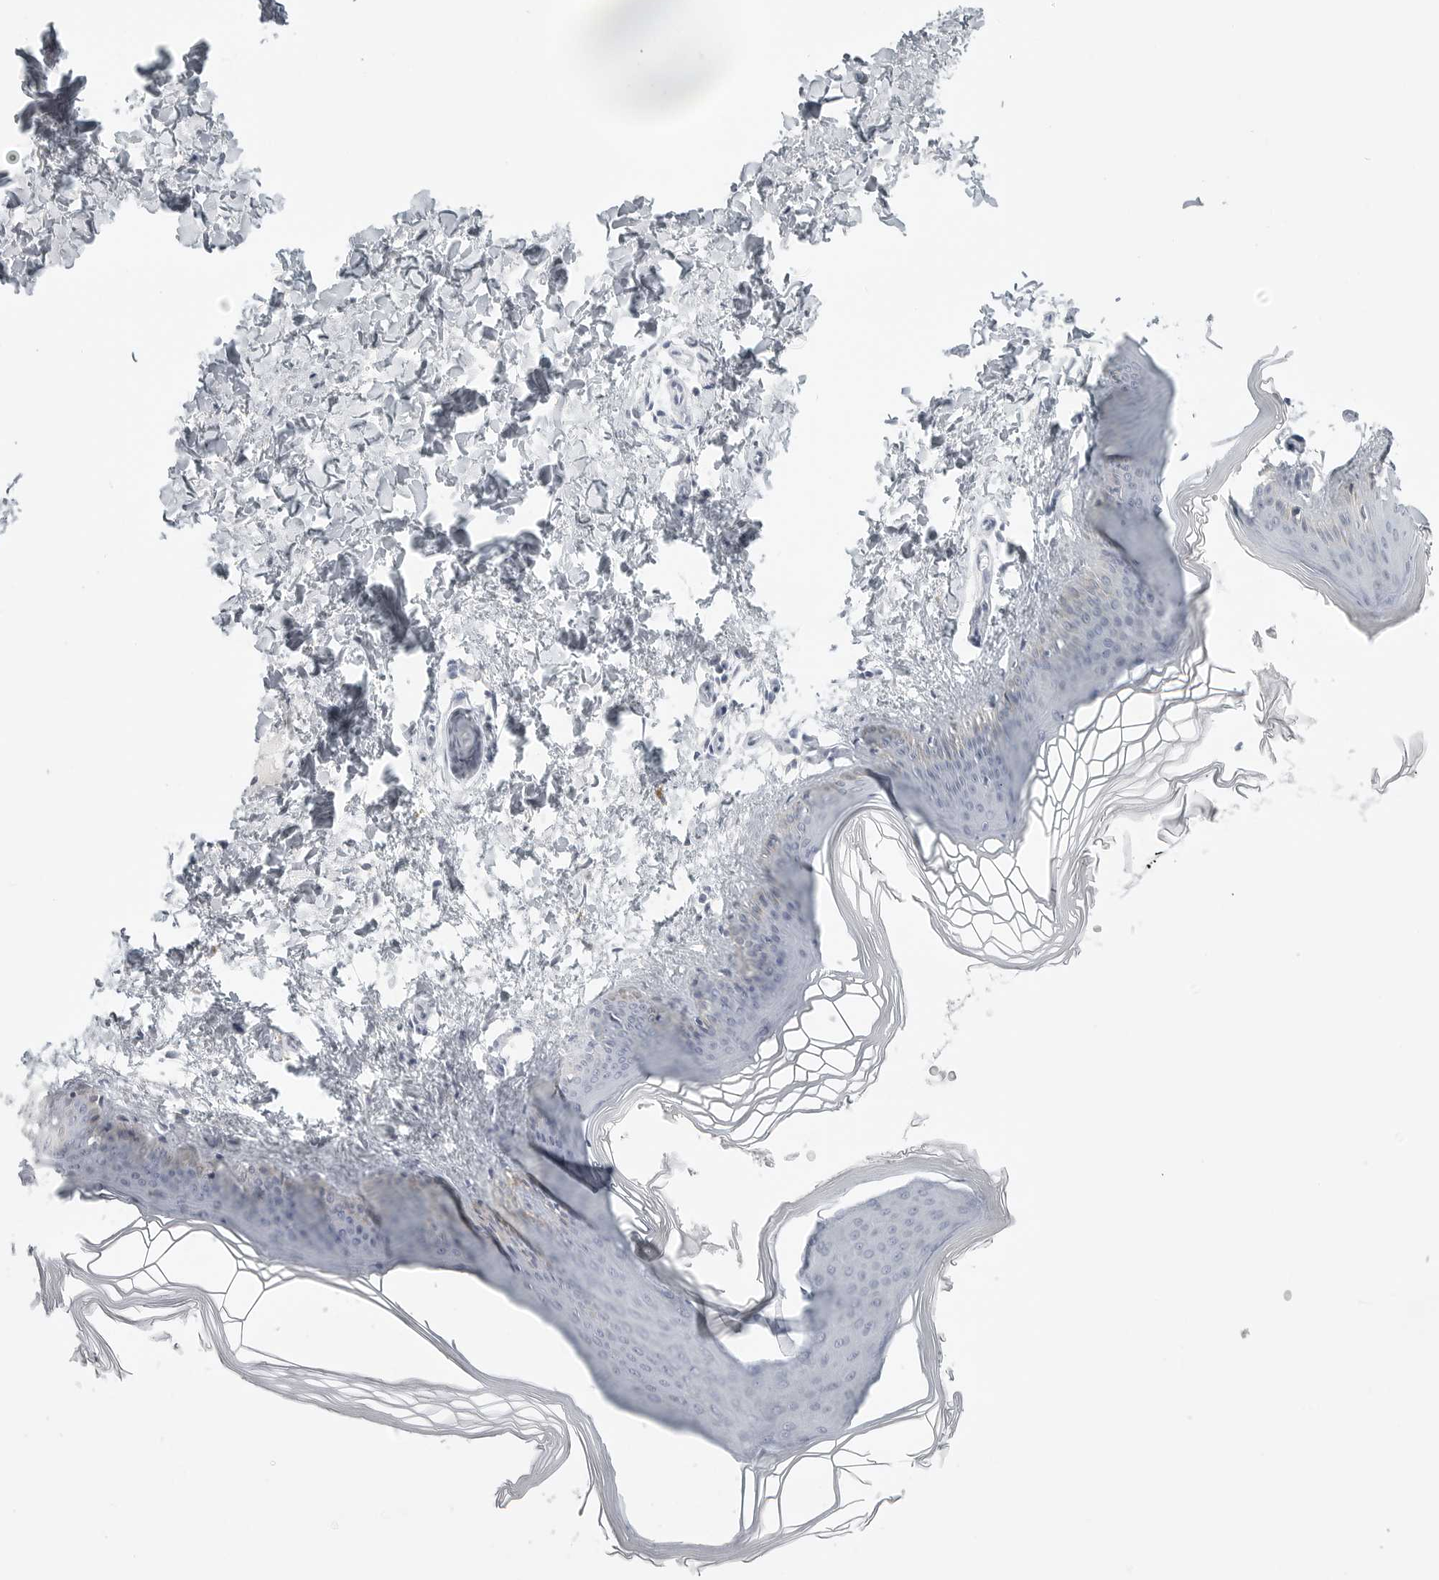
{"staining": {"intensity": "negative", "quantity": "none", "location": "none"}, "tissue": "skin", "cell_type": "Fibroblasts", "image_type": "normal", "snomed": [{"axis": "morphology", "description": "Normal tissue, NOS"}, {"axis": "topography", "description": "Skin"}], "caption": "This photomicrograph is of unremarkable skin stained with immunohistochemistry to label a protein in brown with the nuclei are counter-stained blue. There is no positivity in fibroblasts. Brightfield microscopy of immunohistochemistry stained with DAB (brown) and hematoxylin (blue), captured at high magnification.", "gene": "TCTN3", "patient": {"sex": "female", "age": 27}}